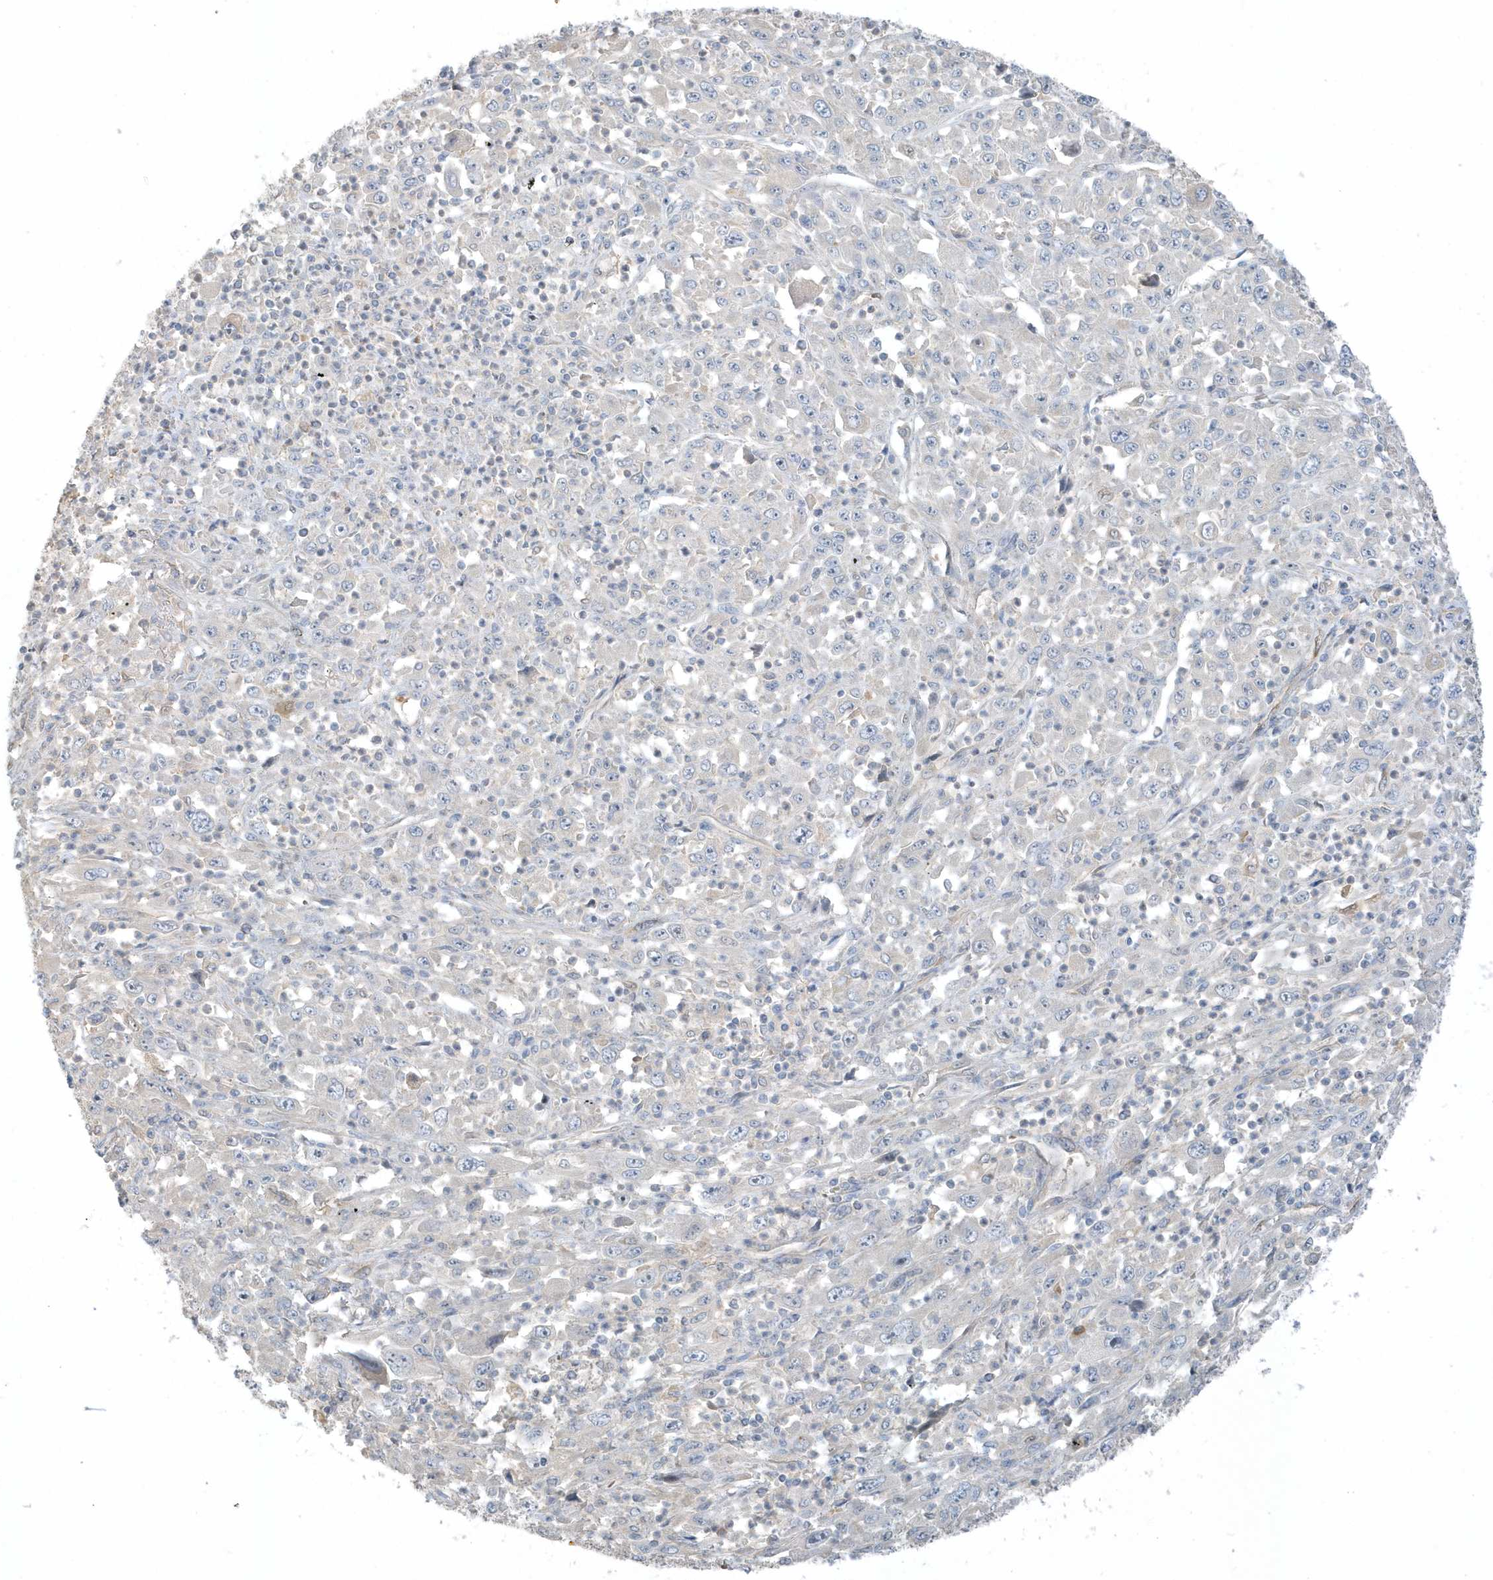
{"staining": {"intensity": "negative", "quantity": "none", "location": "none"}, "tissue": "melanoma", "cell_type": "Tumor cells", "image_type": "cancer", "snomed": [{"axis": "morphology", "description": "Malignant melanoma, Metastatic site"}, {"axis": "topography", "description": "Skin"}], "caption": "Melanoma was stained to show a protein in brown. There is no significant staining in tumor cells.", "gene": "USP53", "patient": {"sex": "female", "age": 56}}